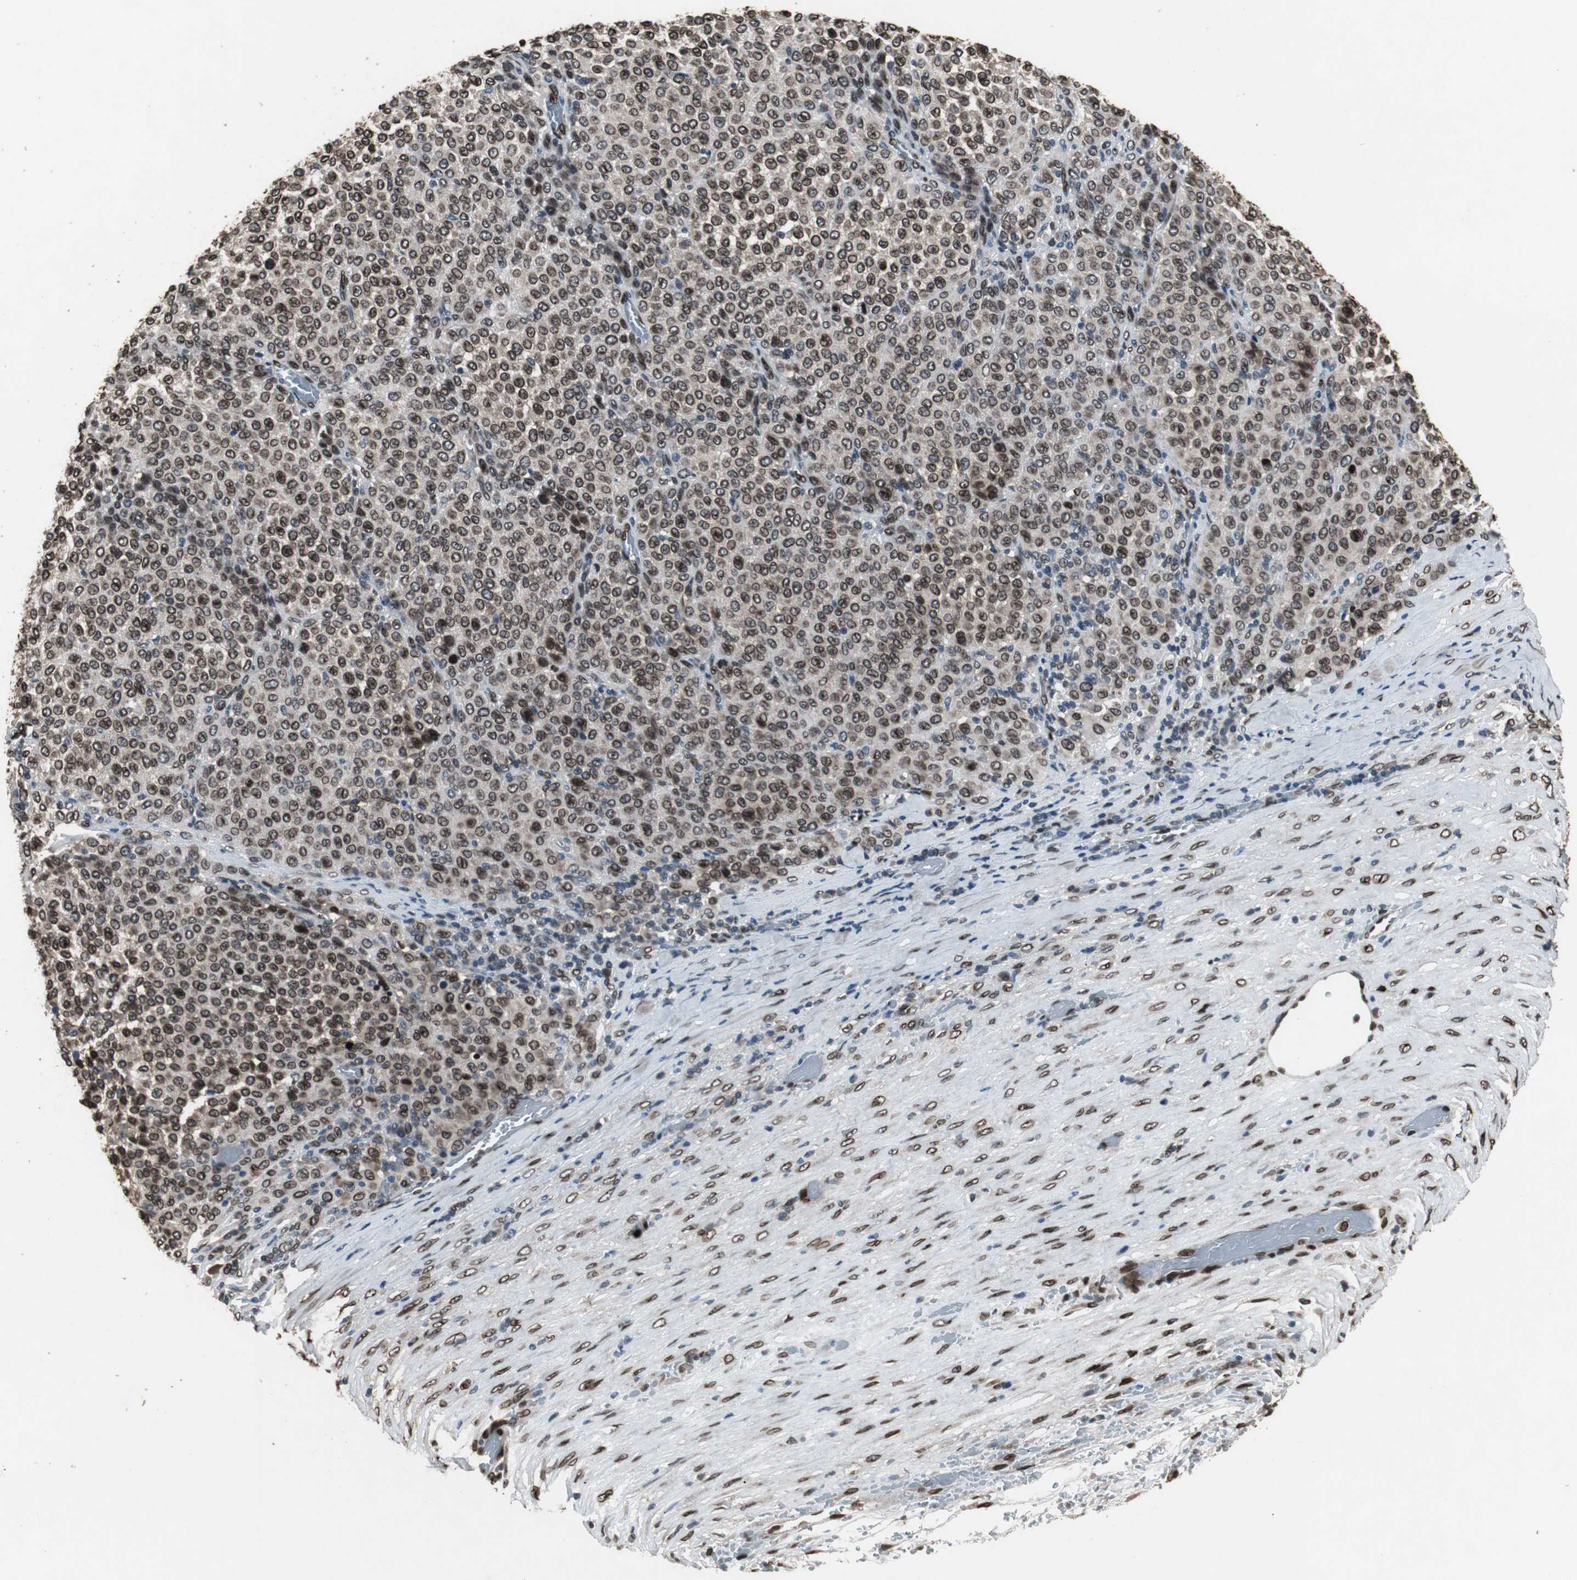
{"staining": {"intensity": "strong", "quantity": ">75%", "location": "cytoplasmic/membranous,nuclear"}, "tissue": "melanoma", "cell_type": "Tumor cells", "image_type": "cancer", "snomed": [{"axis": "morphology", "description": "Malignant melanoma, Metastatic site"}, {"axis": "topography", "description": "Pancreas"}], "caption": "A micrograph of human malignant melanoma (metastatic site) stained for a protein displays strong cytoplasmic/membranous and nuclear brown staining in tumor cells.", "gene": "LMNA", "patient": {"sex": "female", "age": 30}}